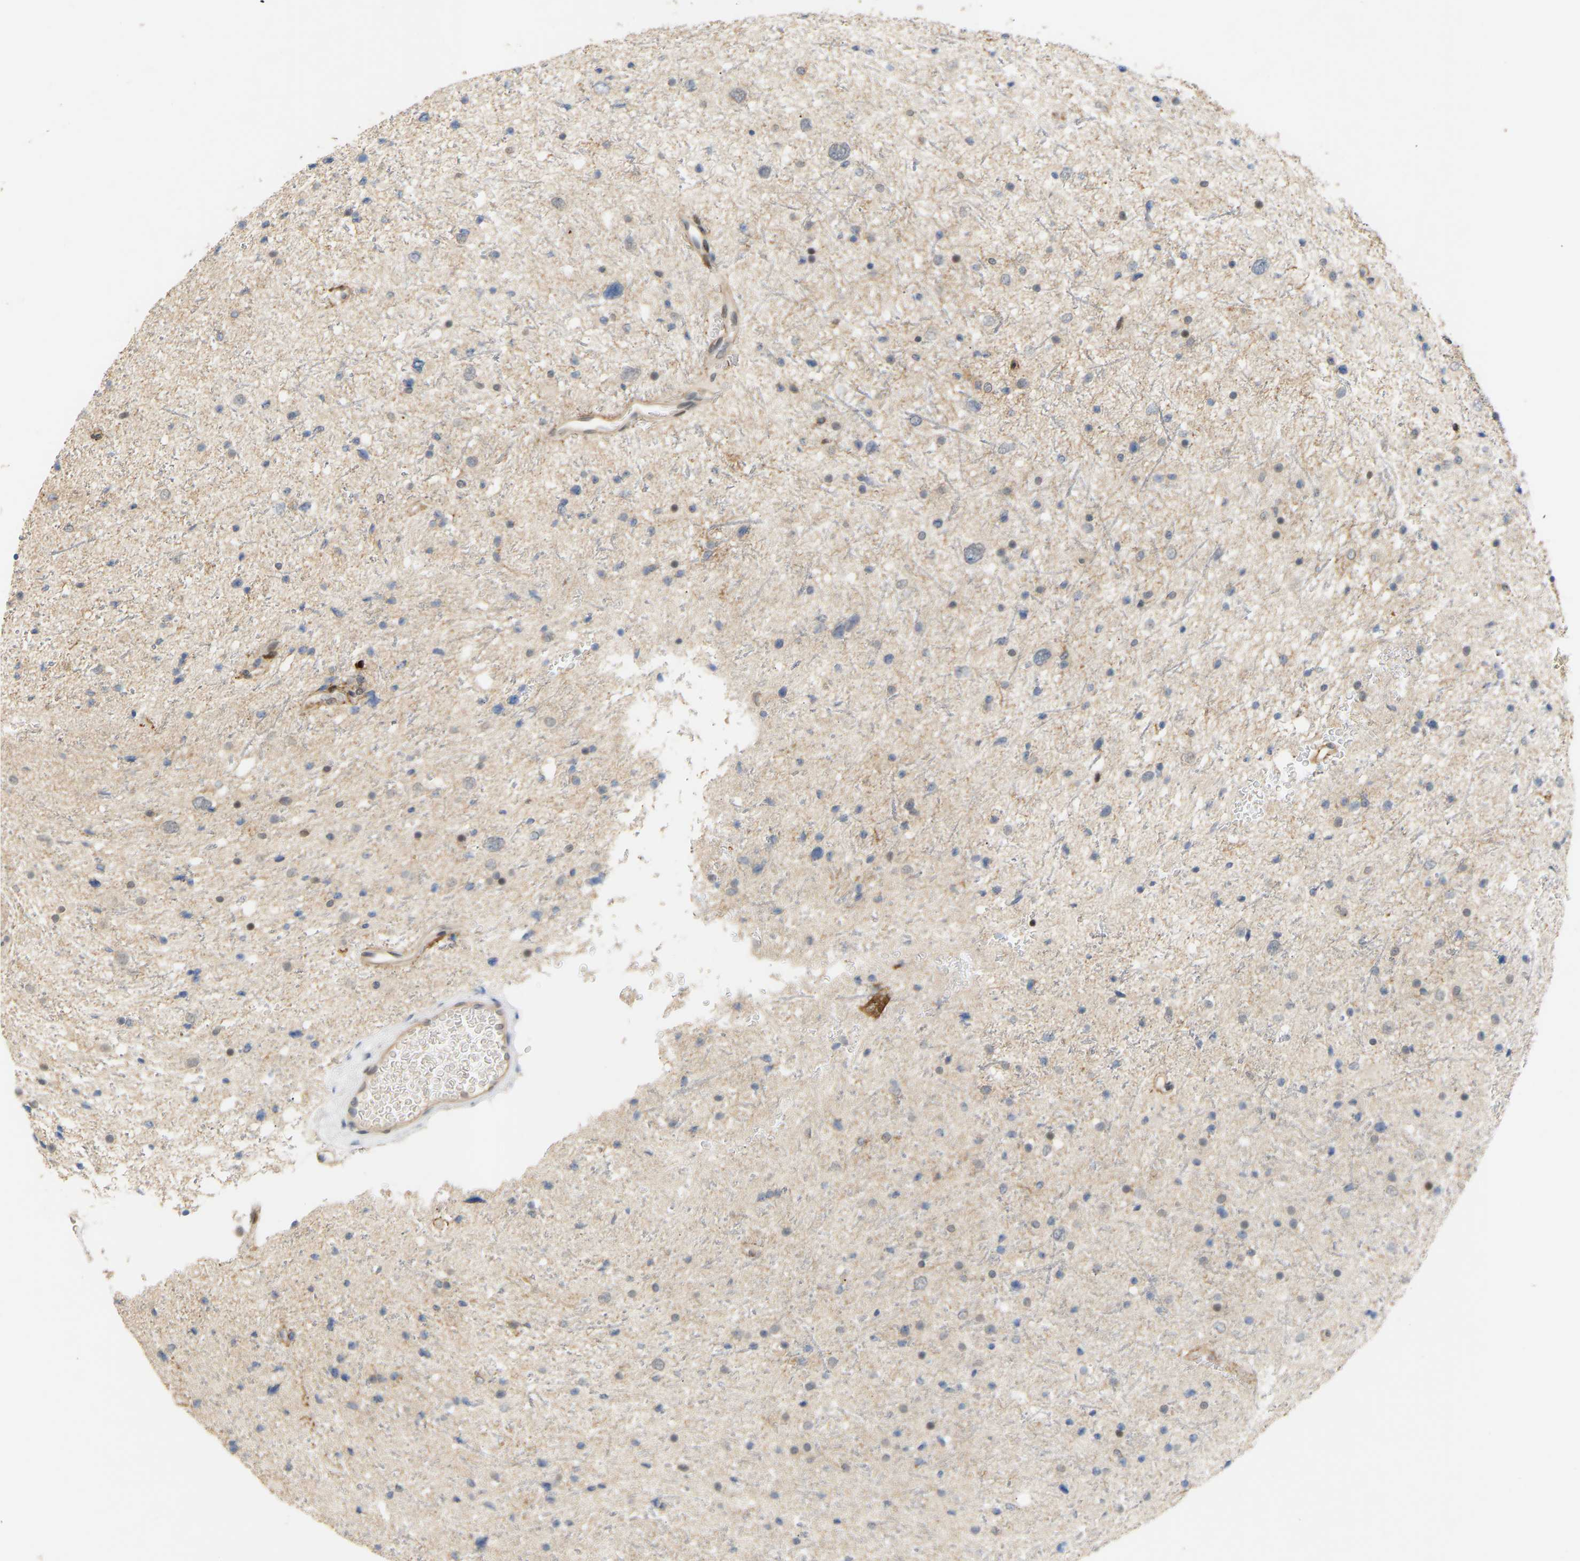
{"staining": {"intensity": "negative", "quantity": "none", "location": "none"}, "tissue": "glioma", "cell_type": "Tumor cells", "image_type": "cancer", "snomed": [{"axis": "morphology", "description": "Glioma, malignant, Low grade"}, {"axis": "topography", "description": "Brain"}], "caption": "Immunohistochemistry micrograph of glioma stained for a protein (brown), which shows no expression in tumor cells. (DAB immunohistochemistry, high magnification).", "gene": "PTPN4", "patient": {"sex": "female", "age": 37}}